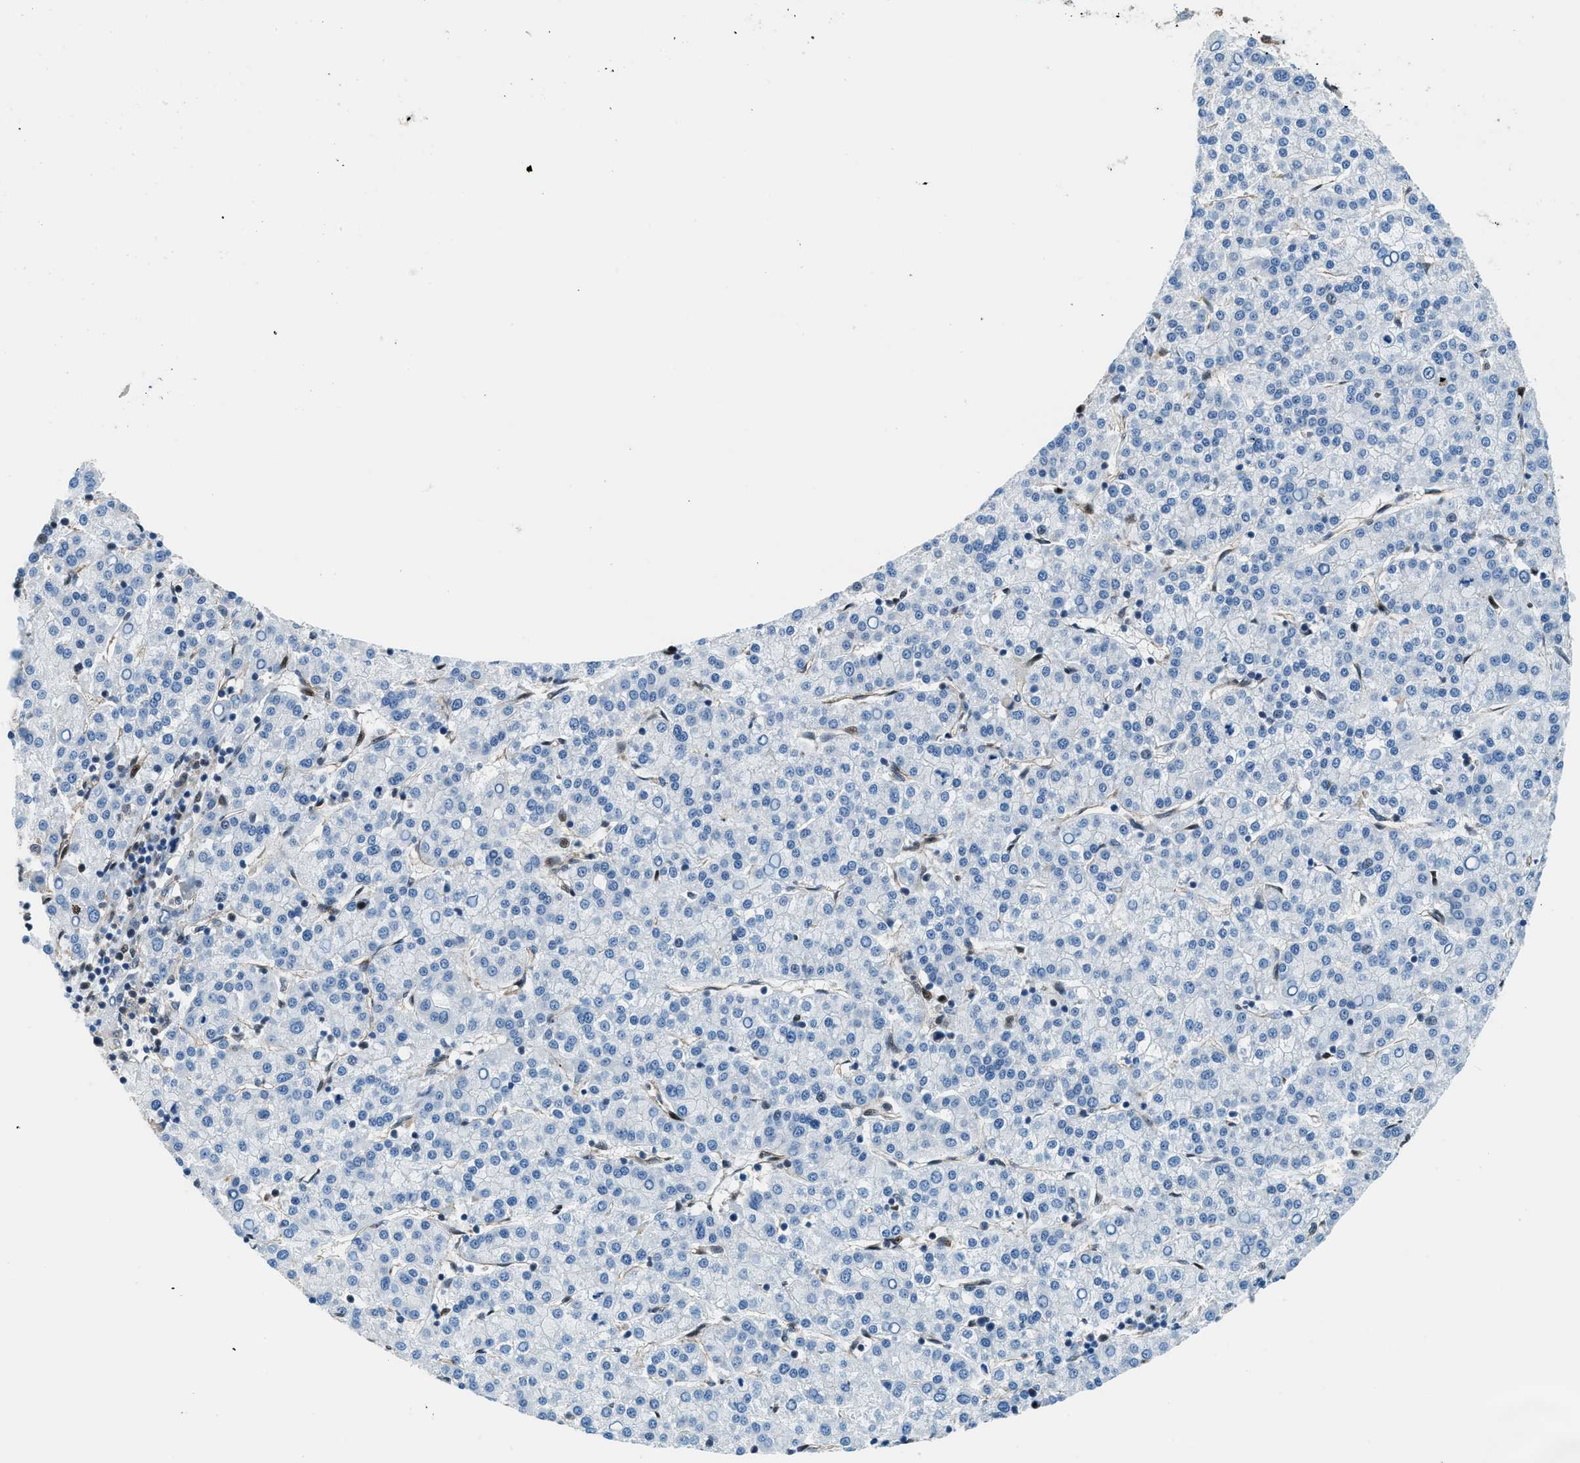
{"staining": {"intensity": "negative", "quantity": "none", "location": "none"}, "tissue": "liver cancer", "cell_type": "Tumor cells", "image_type": "cancer", "snomed": [{"axis": "morphology", "description": "Carcinoma, Hepatocellular, NOS"}, {"axis": "topography", "description": "Liver"}], "caption": "Liver cancer was stained to show a protein in brown. There is no significant expression in tumor cells.", "gene": "YWHAE", "patient": {"sex": "female", "age": 58}}